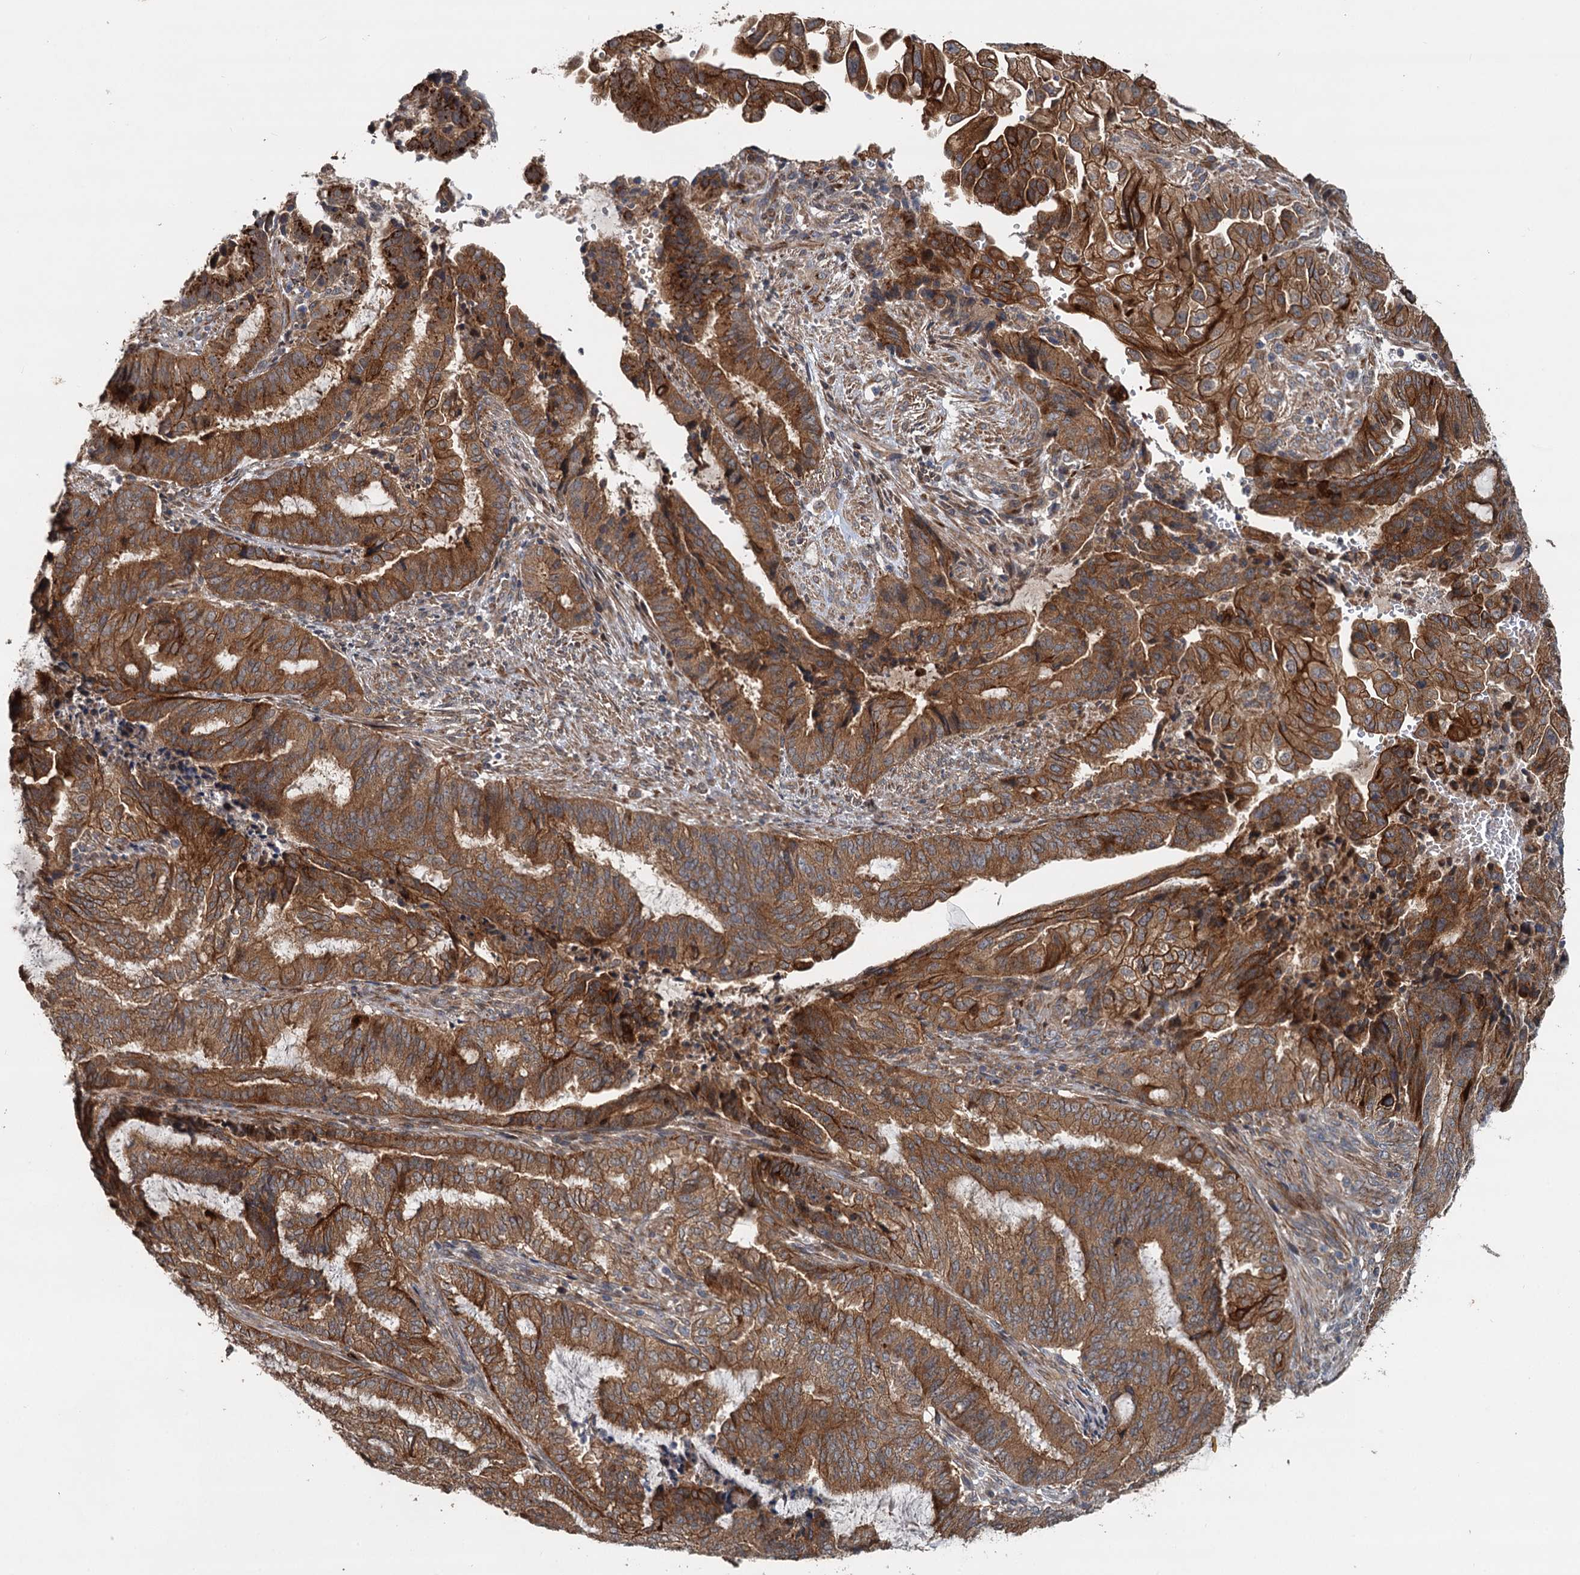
{"staining": {"intensity": "strong", "quantity": ">75%", "location": "cytoplasmic/membranous"}, "tissue": "endometrial cancer", "cell_type": "Tumor cells", "image_type": "cancer", "snomed": [{"axis": "morphology", "description": "Adenocarcinoma, NOS"}, {"axis": "topography", "description": "Endometrium"}], "caption": "This is a histology image of IHC staining of endometrial cancer (adenocarcinoma), which shows strong positivity in the cytoplasmic/membranous of tumor cells.", "gene": "LRRK2", "patient": {"sex": "female", "age": 51}}